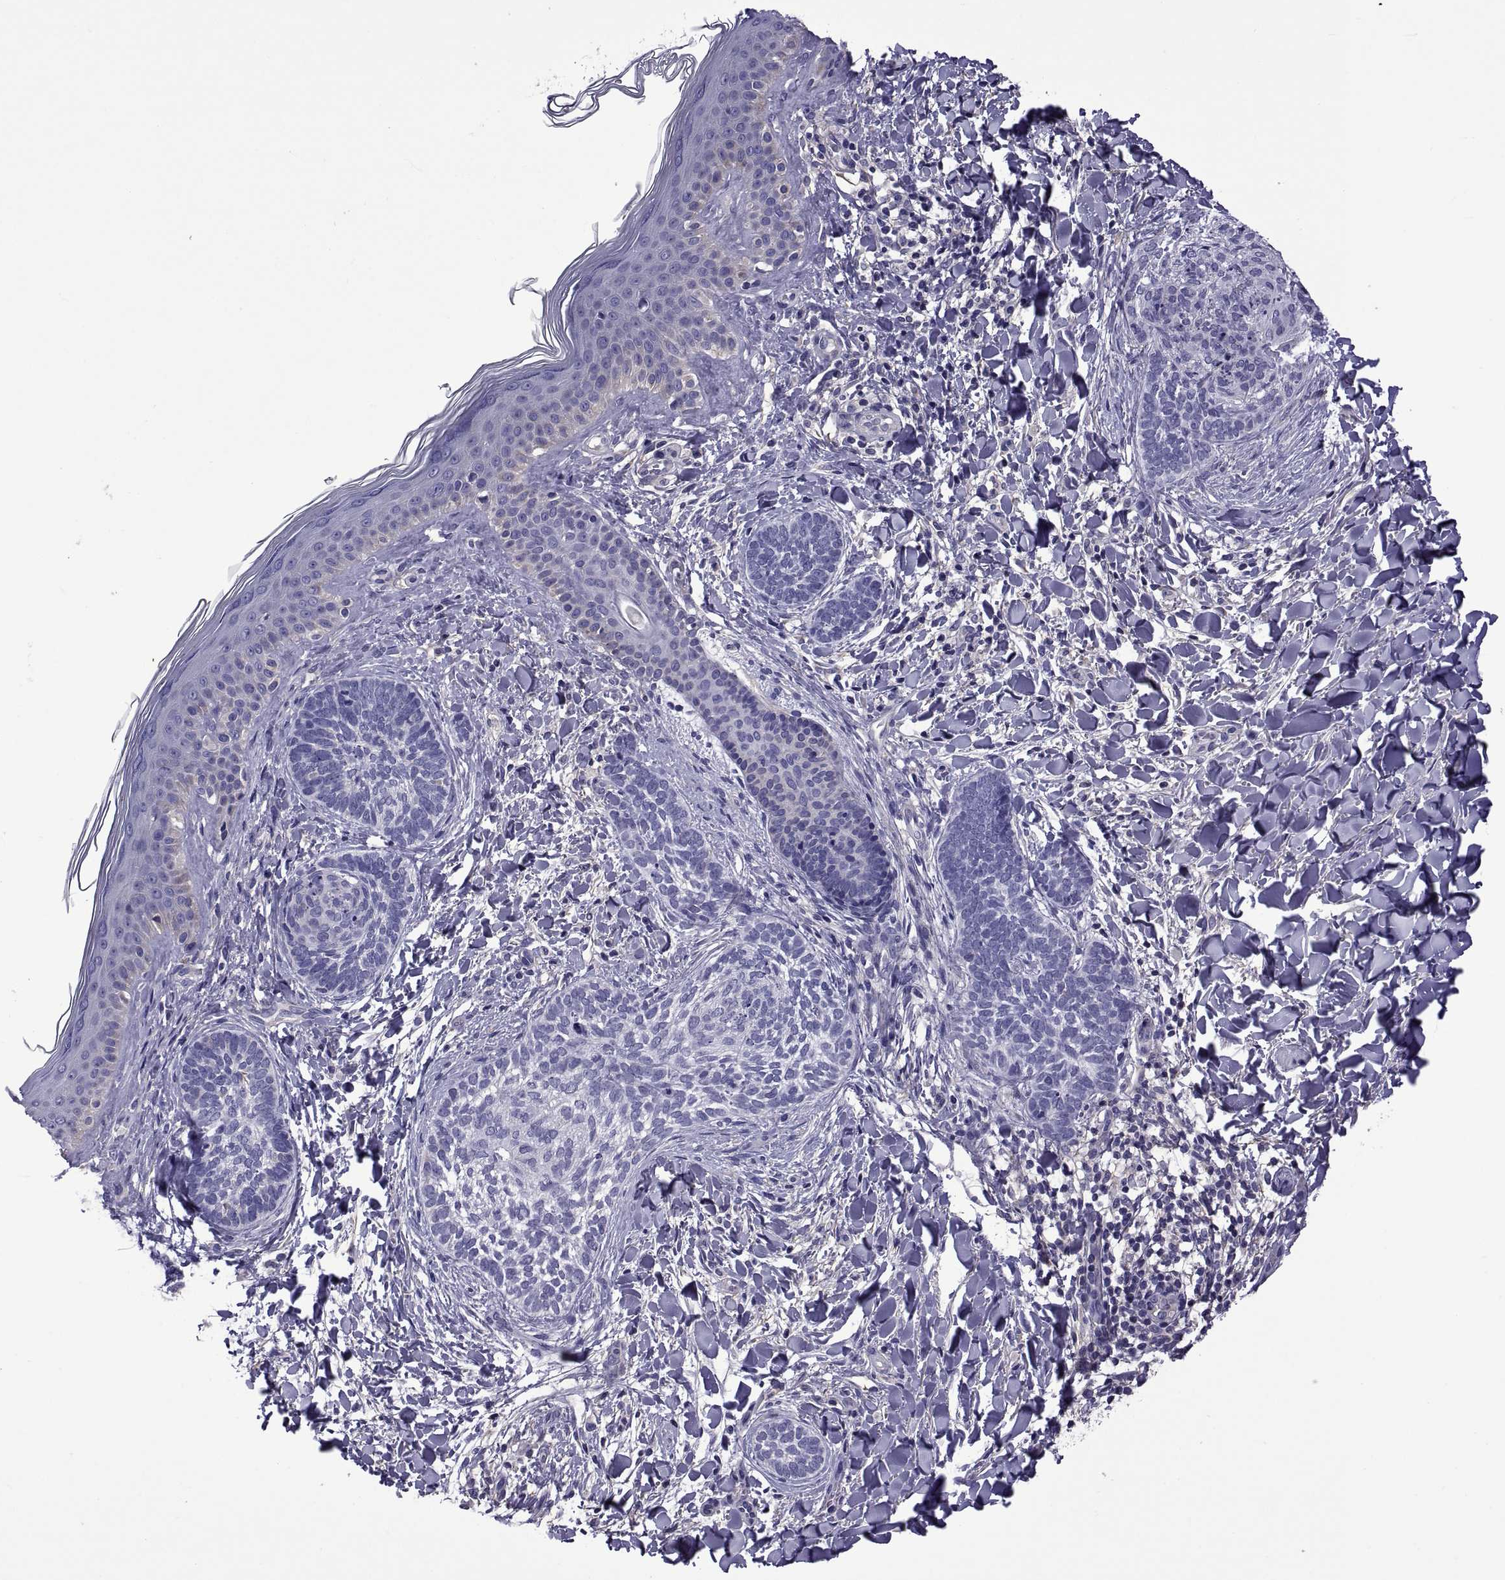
{"staining": {"intensity": "negative", "quantity": "none", "location": "none"}, "tissue": "skin cancer", "cell_type": "Tumor cells", "image_type": "cancer", "snomed": [{"axis": "morphology", "description": "Normal tissue, NOS"}, {"axis": "morphology", "description": "Basal cell carcinoma"}, {"axis": "topography", "description": "Skin"}], "caption": "Tumor cells are negative for brown protein staining in skin cancer (basal cell carcinoma). (Immunohistochemistry, brightfield microscopy, high magnification).", "gene": "TMC3", "patient": {"sex": "male", "age": 46}}